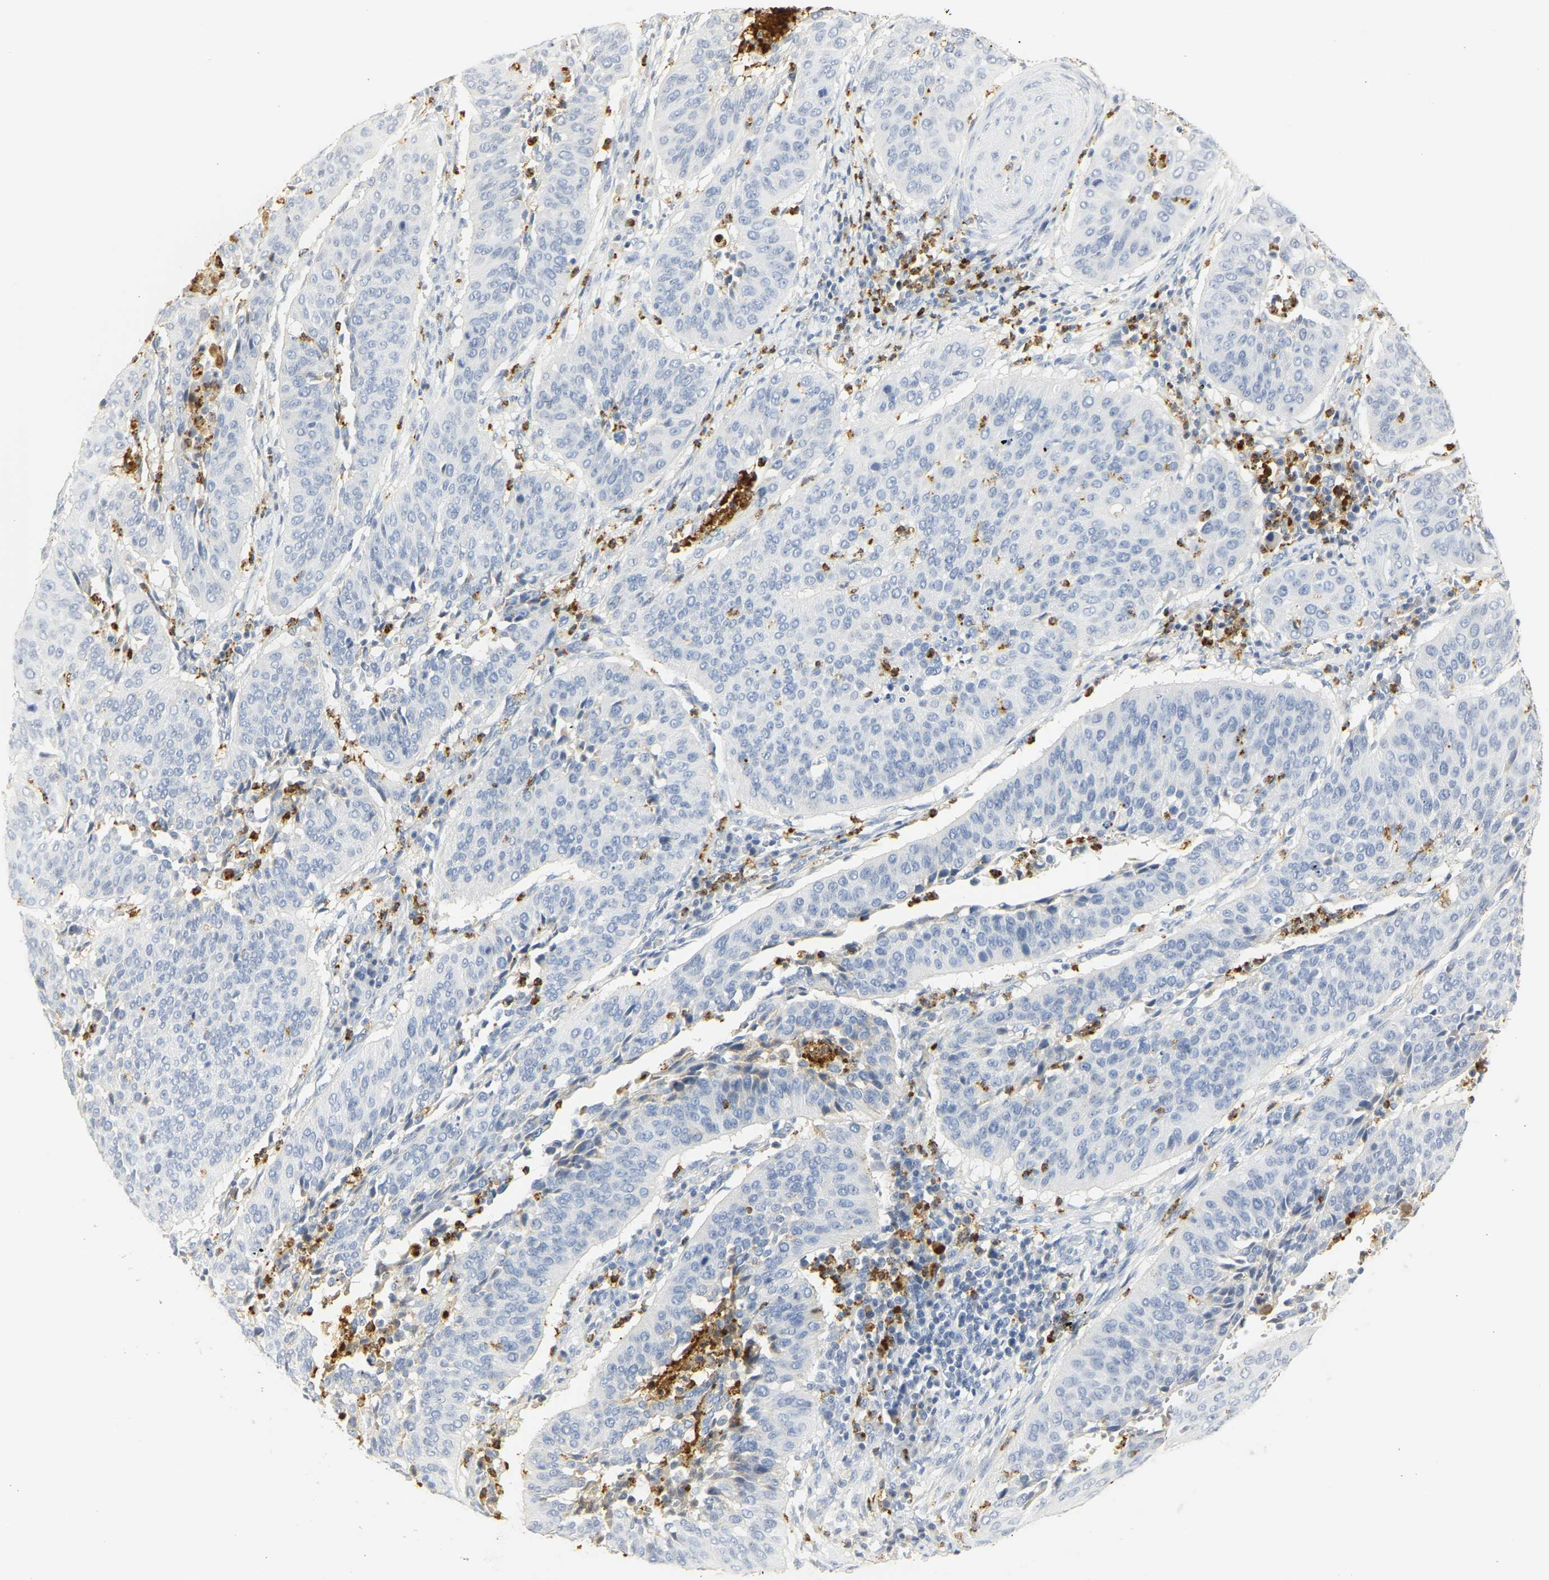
{"staining": {"intensity": "negative", "quantity": "none", "location": "none"}, "tissue": "cervical cancer", "cell_type": "Tumor cells", "image_type": "cancer", "snomed": [{"axis": "morphology", "description": "Normal tissue, NOS"}, {"axis": "morphology", "description": "Squamous cell carcinoma, NOS"}, {"axis": "topography", "description": "Cervix"}], "caption": "Immunohistochemistry (IHC) of cervical cancer (squamous cell carcinoma) shows no expression in tumor cells.", "gene": "MPO", "patient": {"sex": "female", "age": 39}}